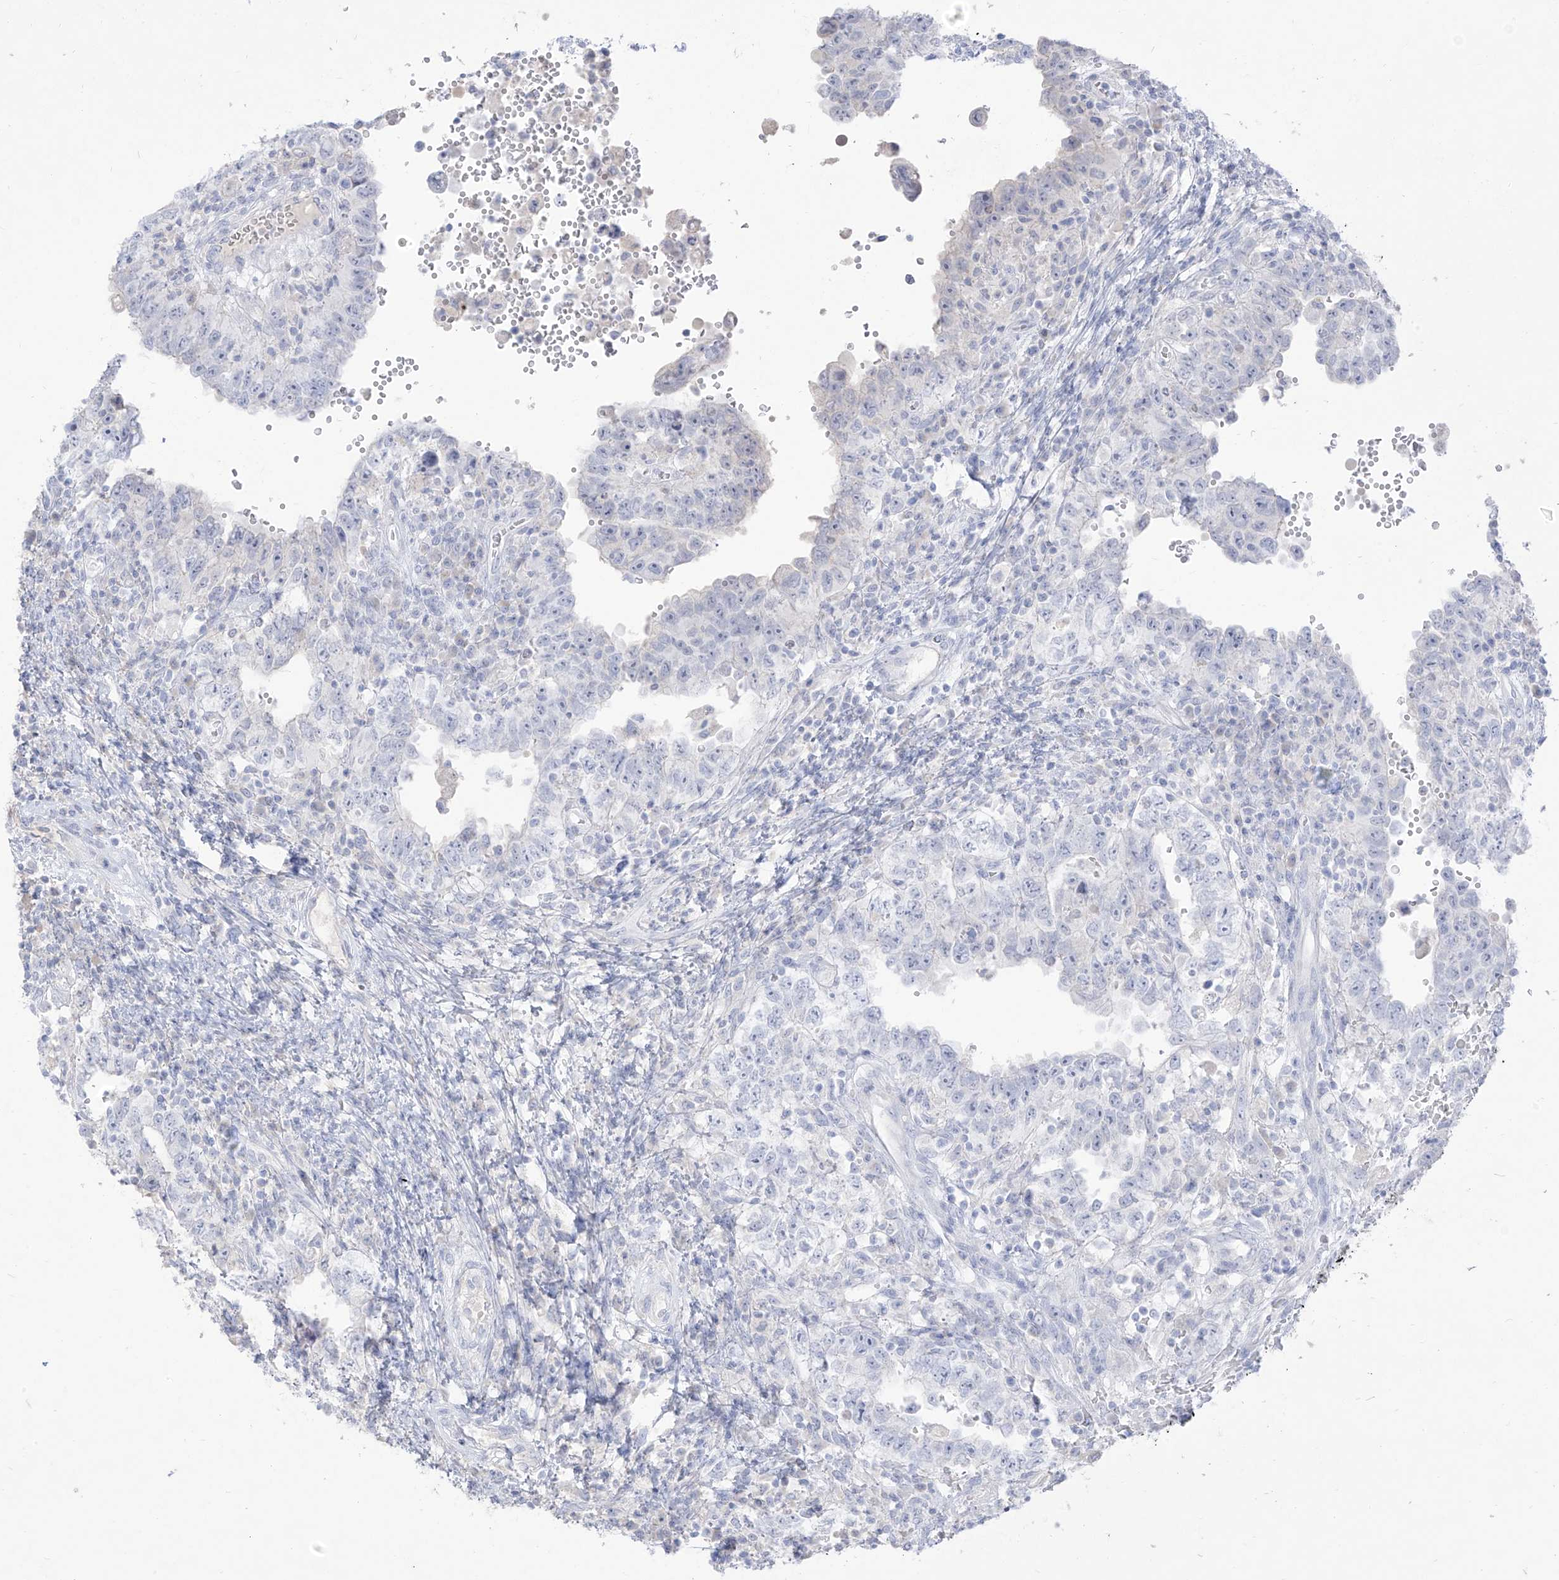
{"staining": {"intensity": "negative", "quantity": "none", "location": "none"}, "tissue": "testis cancer", "cell_type": "Tumor cells", "image_type": "cancer", "snomed": [{"axis": "morphology", "description": "Carcinoma, Embryonal, NOS"}, {"axis": "topography", "description": "Testis"}], "caption": "DAB (3,3'-diaminobenzidine) immunohistochemical staining of testis cancer exhibits no significant staining in tumor cells.", "gene": "TGM4", "patient": {"sex": "male", "age": 26}}